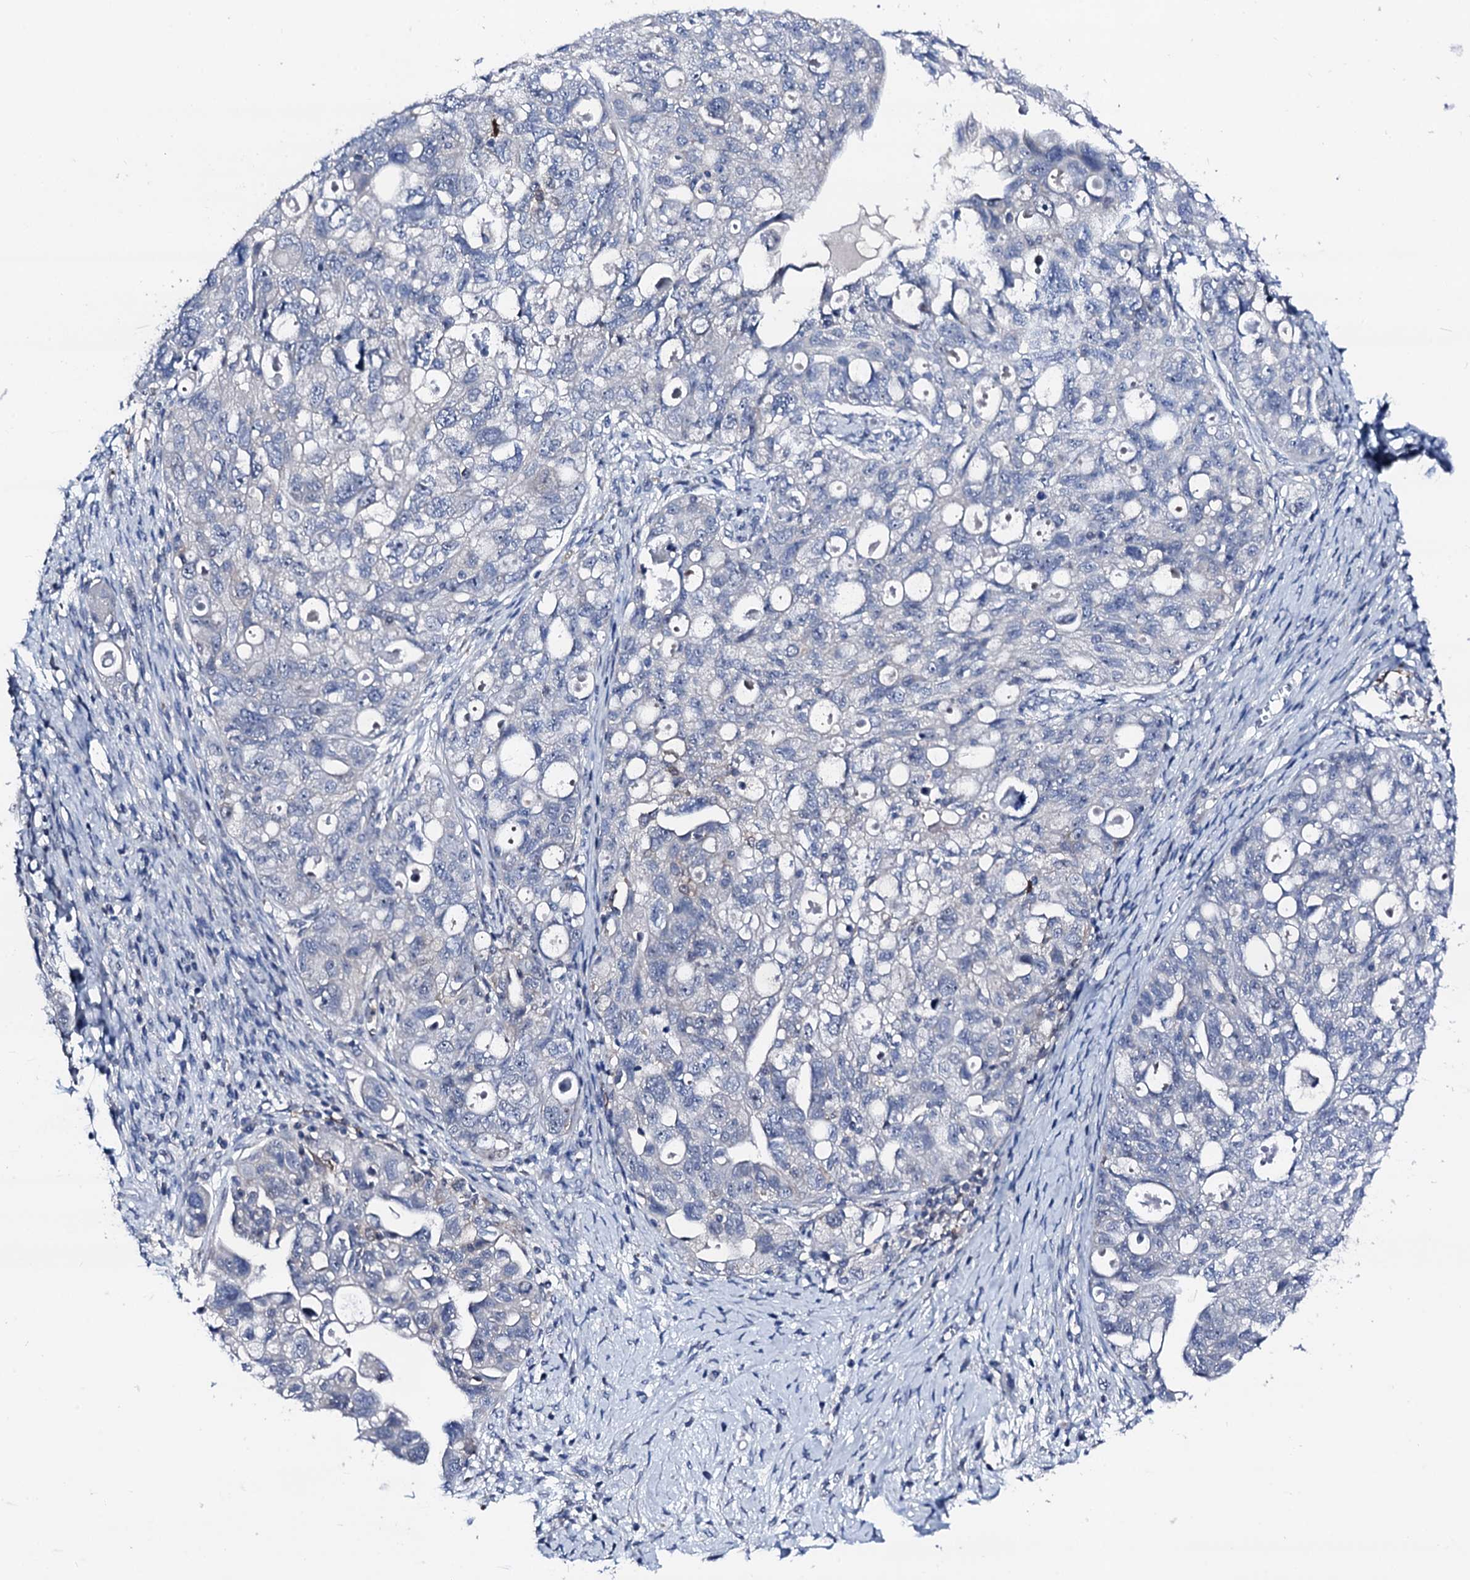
{"staining": {"intensity": "negative", "quantity": "none", "location": "none"}, "tissue": "ovarian cancer", "cell_type": "Tumor cells", "image_type": "cancer", "snomed": [{"axis": "morphology", "description": "Carcinoma, NOS"}, {"axis": "morphology", "description": "Cystadenocarcinoma, serous, NOS"}, {"axis": "topography", "description": "Ovary"}], "caption": "A high-resolution histopathology image shows immunohistochemistry (IHC) staining of ovarian cancer (carcinoma), which displays no significant staining in tumor cells.", "gene": "TRAFD1", "patient": {"sex": "female", "age": 69}}